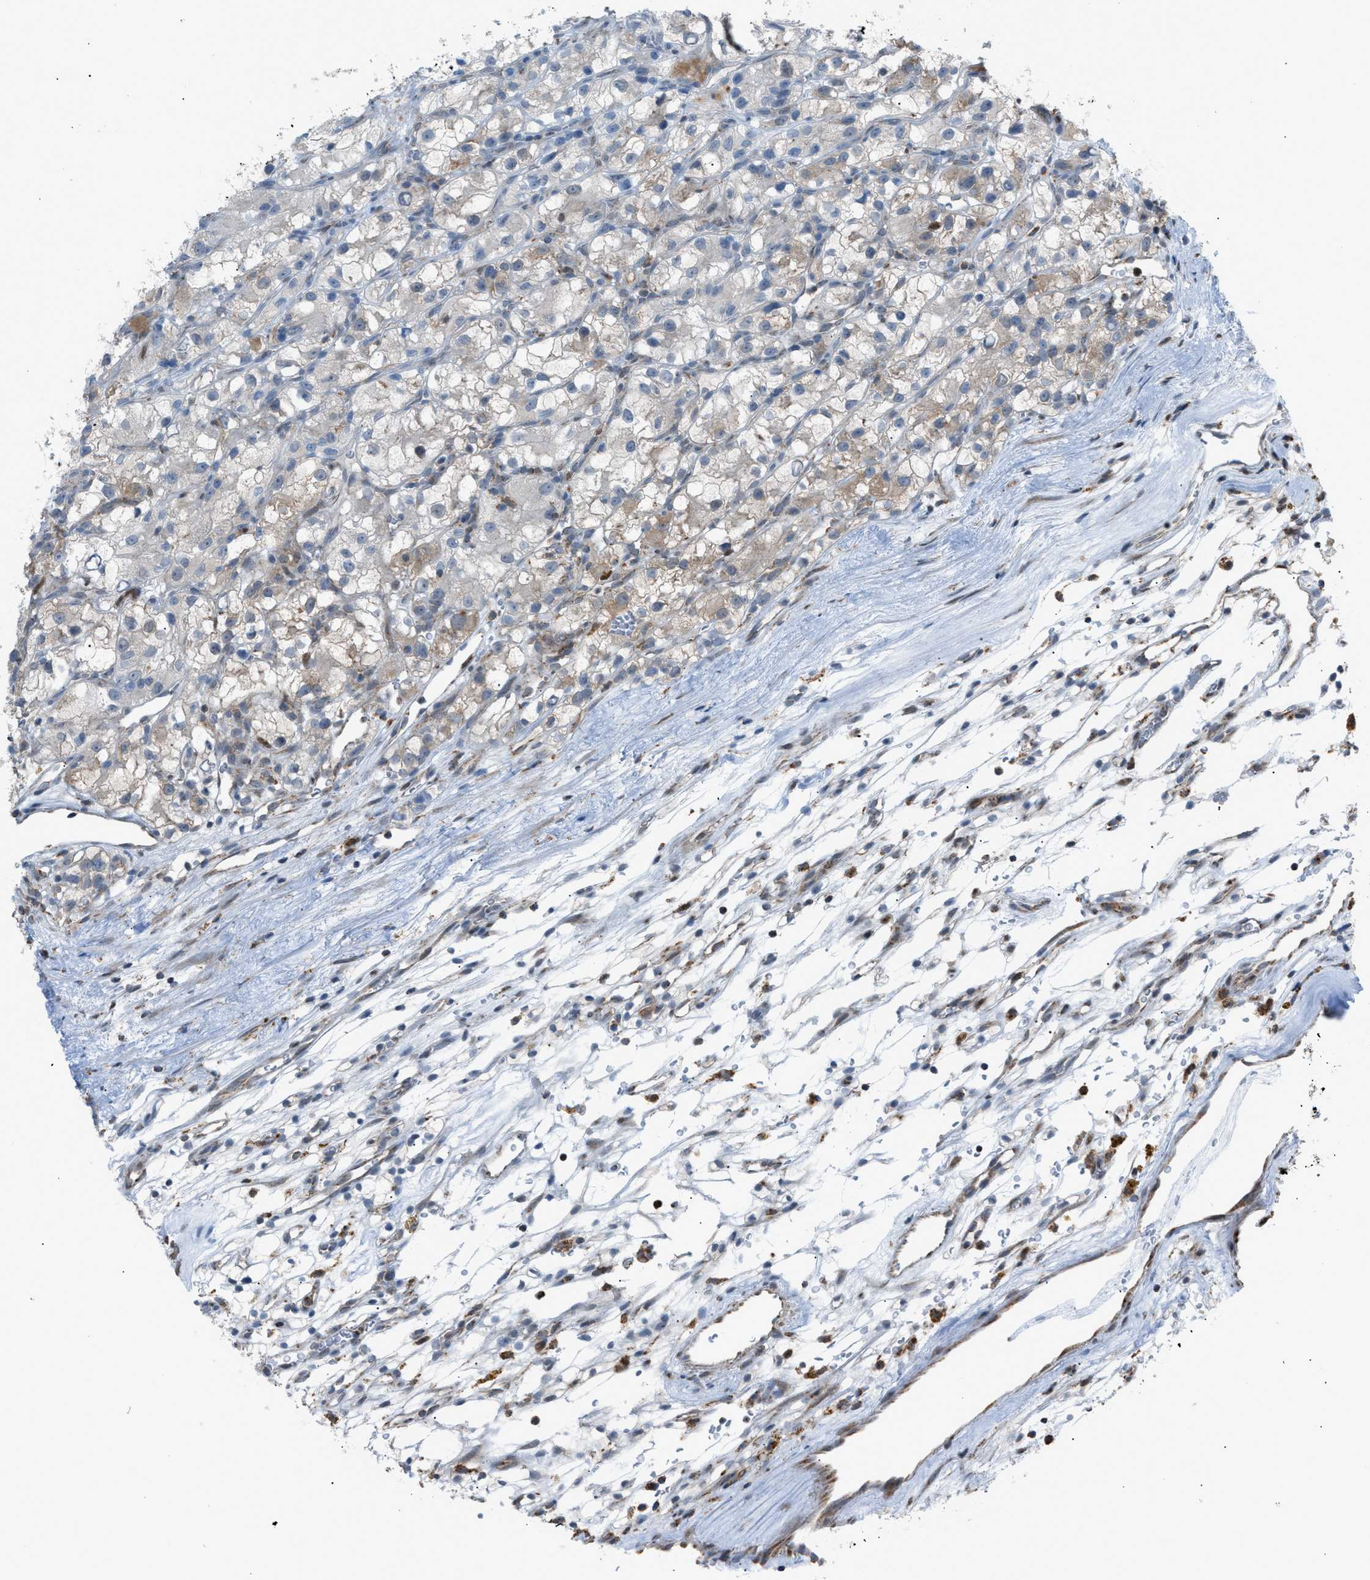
{"staining": {"intensity": "weak", "quantity": "<25%", "location": "cytoplasmic/membranous"}, "tissue": "renal cancer", "cell_type": "Tumor cells", "image_type": "cancer", "snomed": [{"axis": "morphology", "description": "Adenocarcinoma, NOS"}, {"axis": "topography", "description": "Kidney"}], "caption": "High magnification brightfield microscopy of renal cancer stained with DAB (brown) and counterstained with hematoxylin (blue): tumor cells show no significant expression.", "gene": "SRM", "patient": {"sex": "female", "age": 57}}